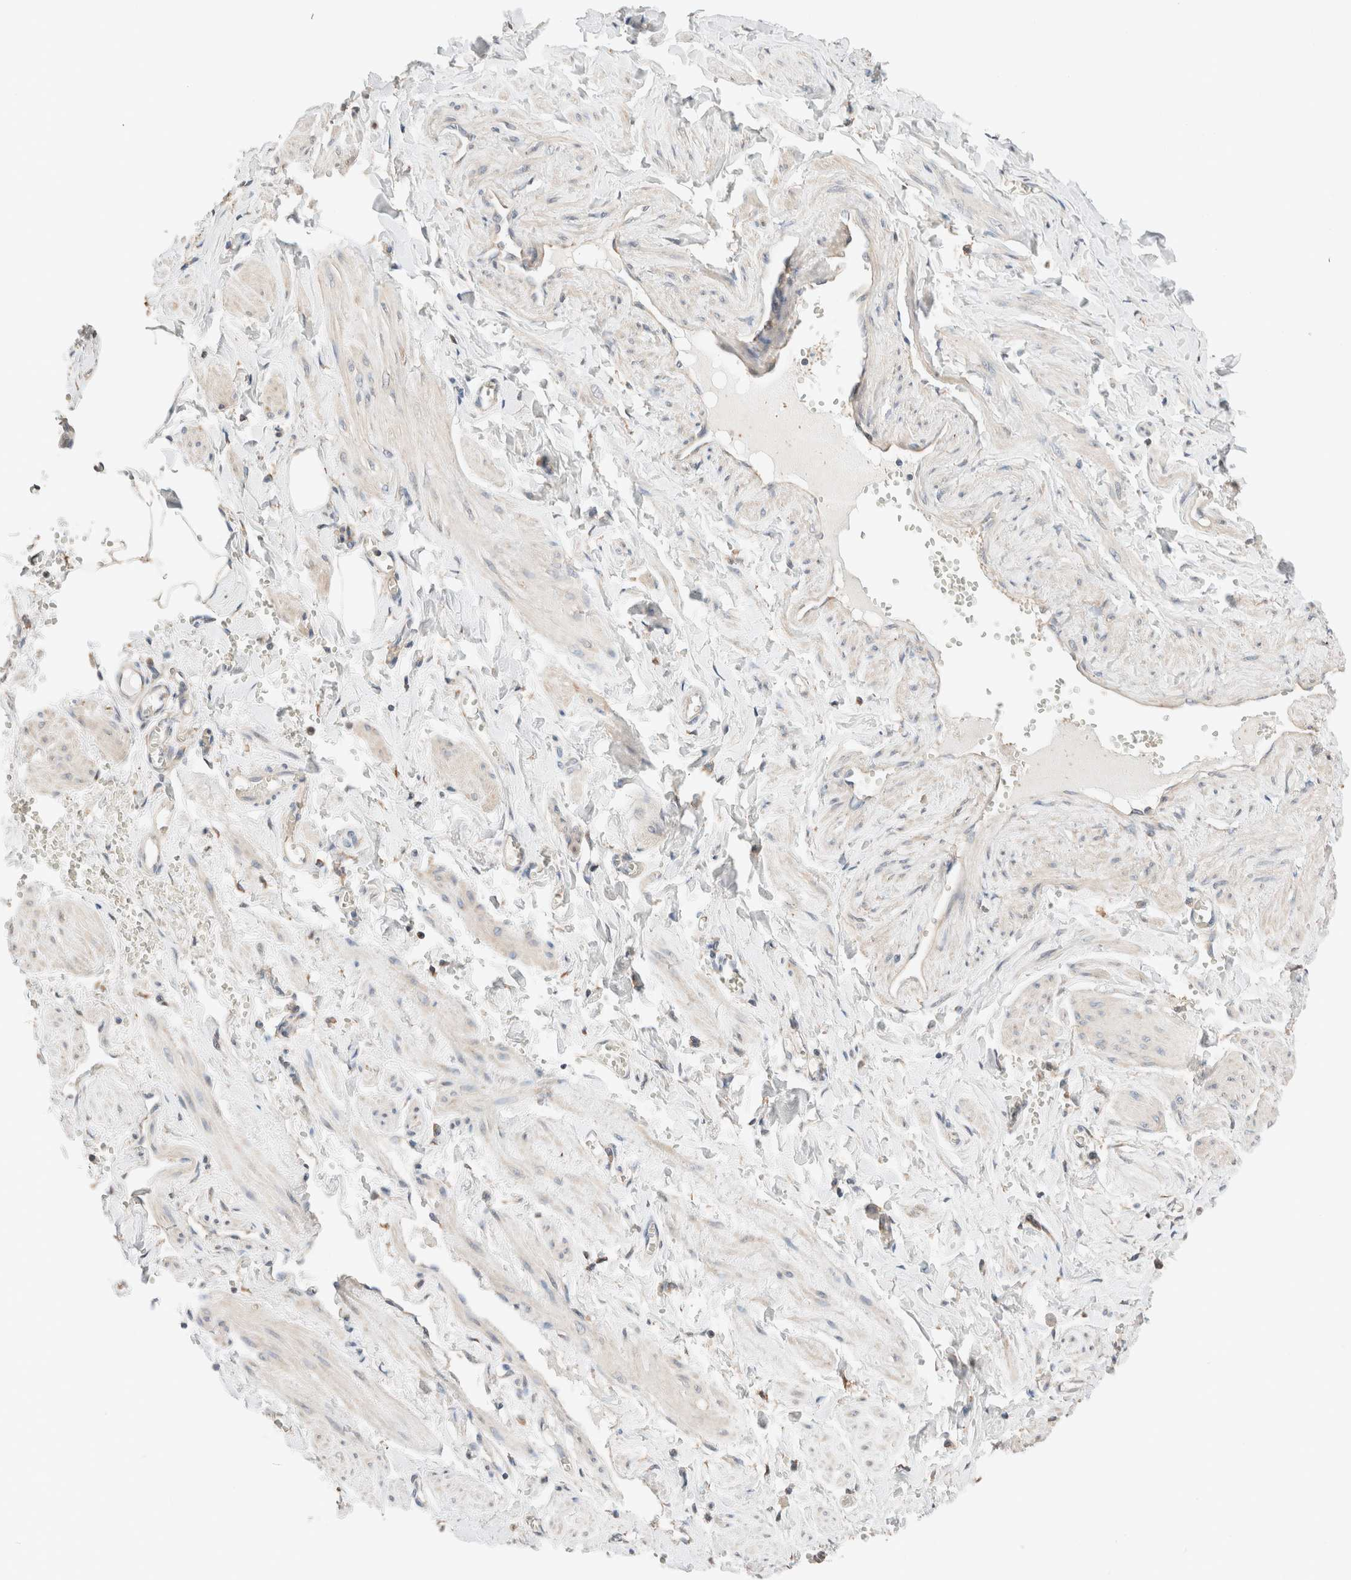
{"staining": {"intensity": "weak", "quantity": ">75%", "location": "cytoplasmic/membranous"}, "tissue": "adipose tissue", "cell_type": "Adipocytes", "image_type": "normal", "snomed": [{"axis": "morphology", "description": "Normal tissue, NOS"}, {"axis": "topography", "description": "Vascular tissue"}, {"axis": "topography", "description": "Fallopian tube"}, {"axis": "topography", "description": "Ovary"}], "caption": "IHC of normal adipose tissue exhibits low levels of weak cytoplasmic/membranous staining in about >75% of adipocytes.", "gene": "PCM1", "patient": {"sex": "female", "age": 67}}